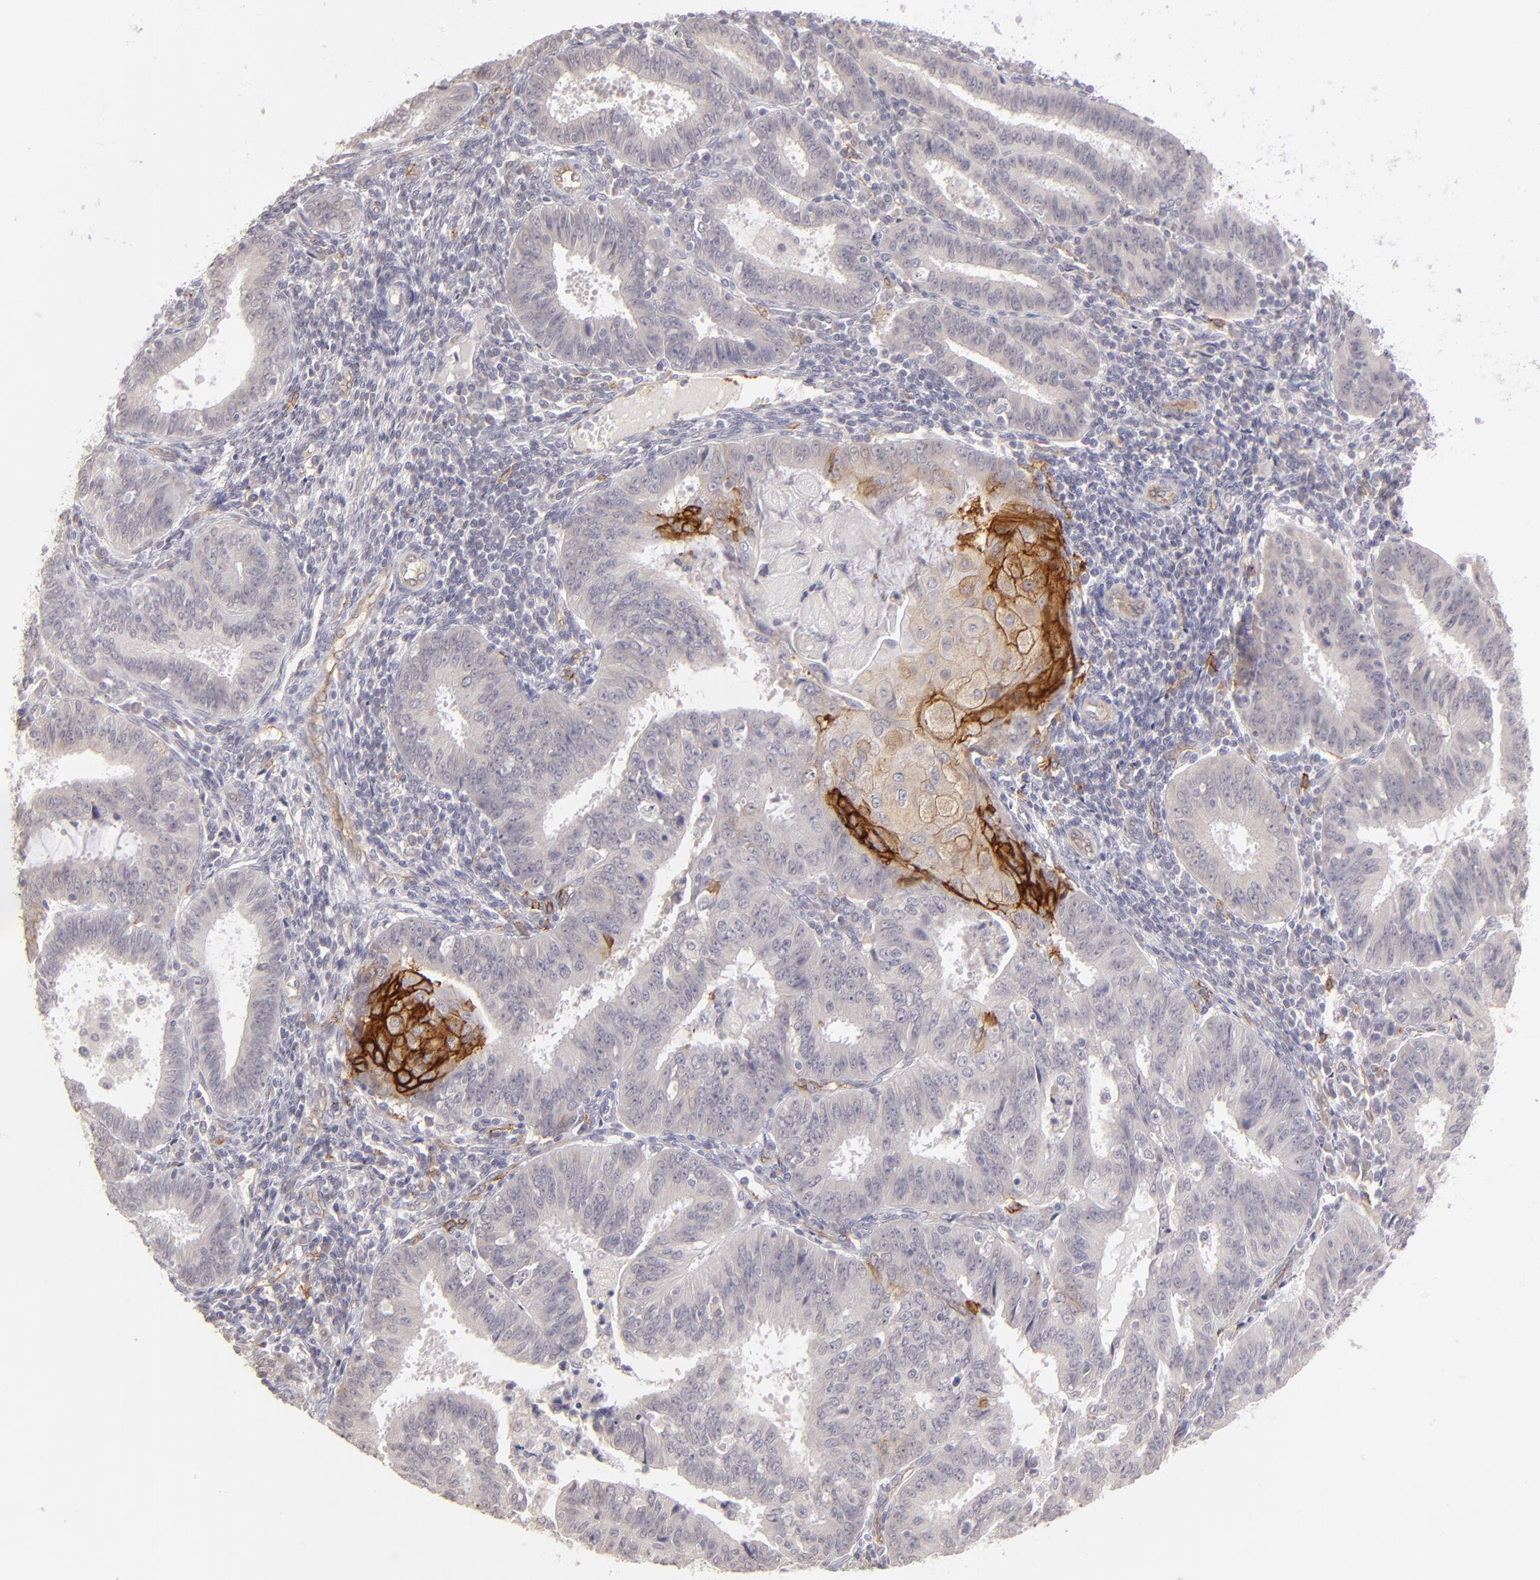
{"staining": {"intensity": "strong", "quantity": "<25%", "location": "cytoplasmic/membranous"}, "tissue": "endometrial cancer", "cell_type": "Tumor cells", "image_type": "cancer", "snomed": [{"axis": "morphology", "description": "Adenocarcinoma, NOS"}, {"axis": "topography", "description": "Endometrium"}], "caption": "Immunohistochemistry (DAB) staining of endometrial adenocarcinoma shows strong cytoplasmic/membranous protein positivity in about <25% of tumor cells.", "gene": "THBD", "patient": {"sex": "female", "age": 42}}